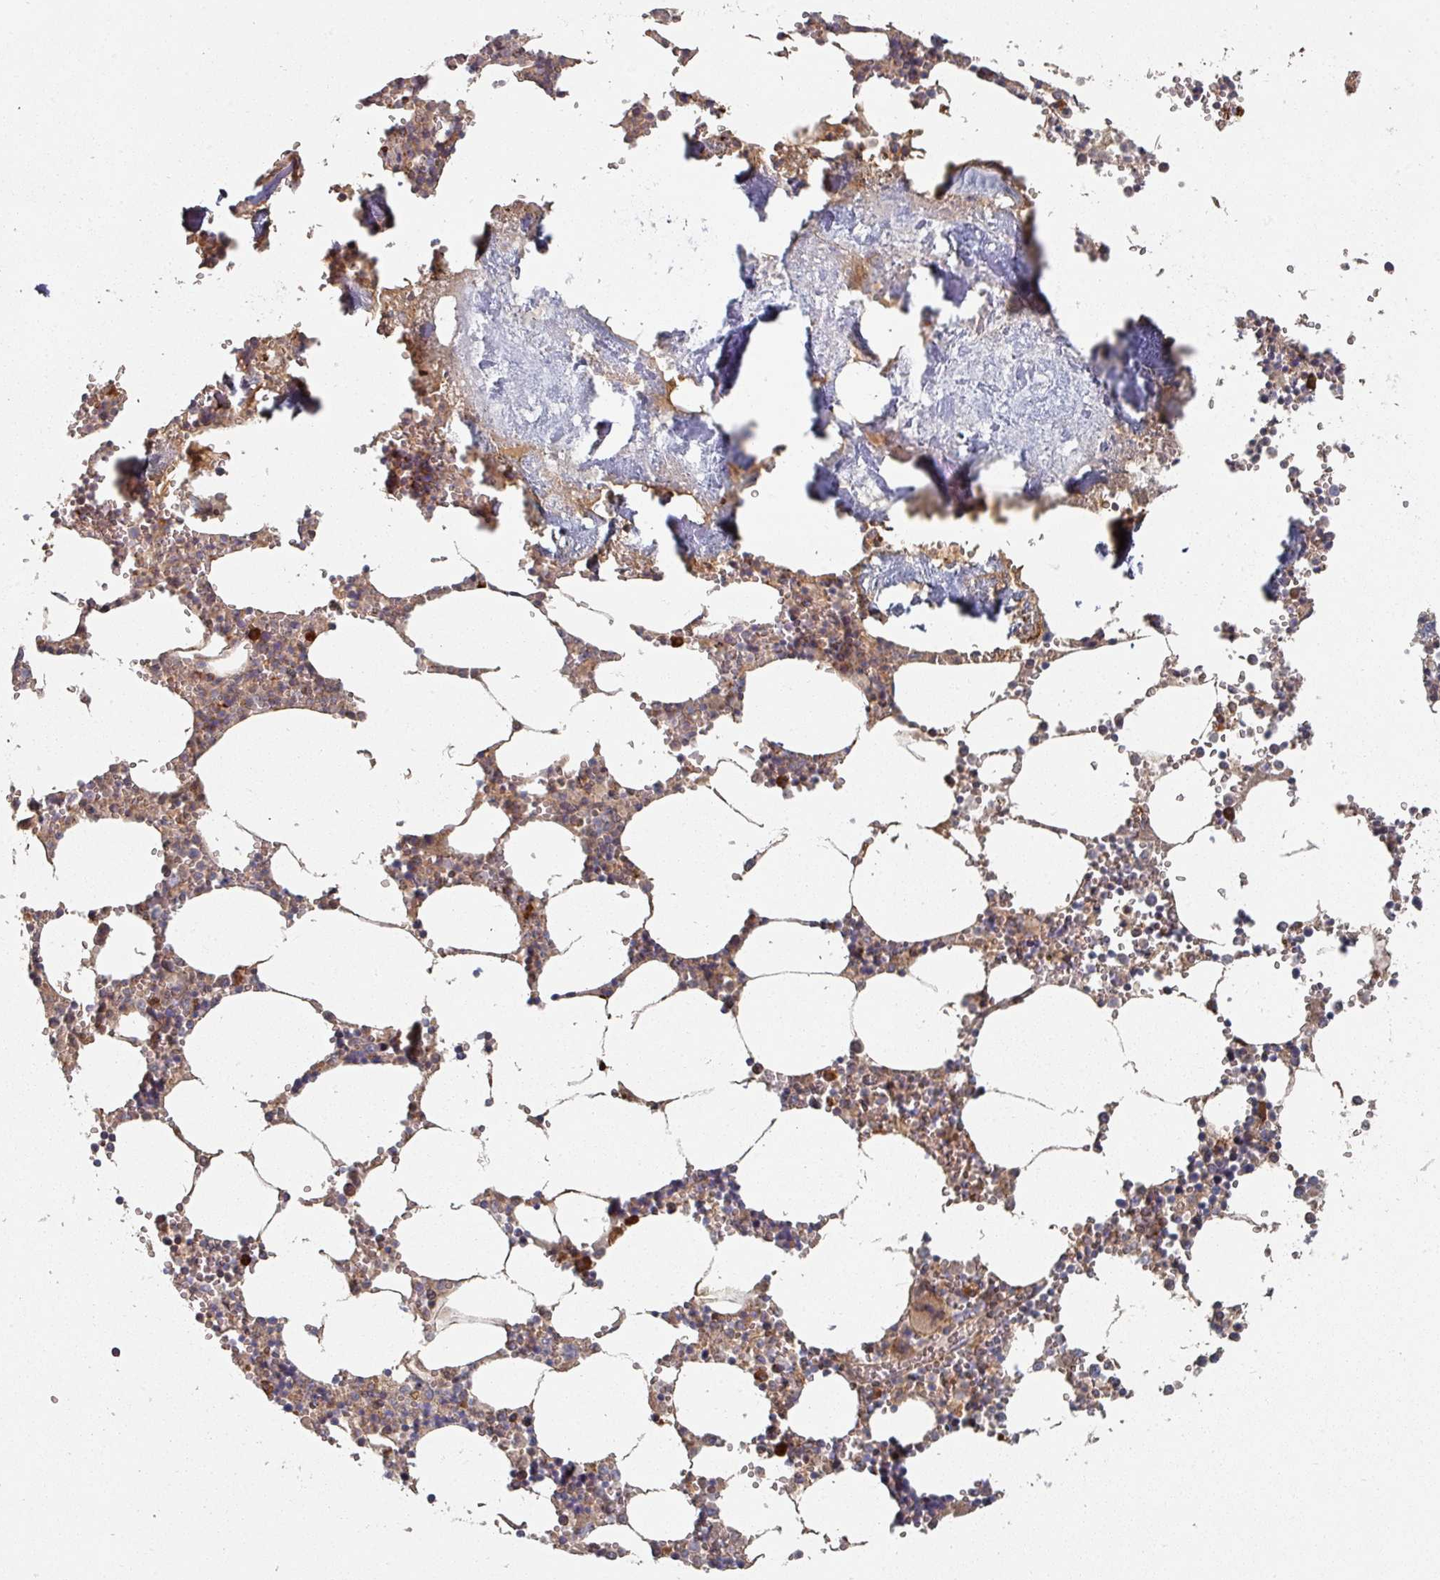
{"staining": {"intensity": "moderate", "quantity": "25%-75%", "location": "cytoplasmic/membranous"}, "tissue": "bone marrow", "cell_type": "Hematopoietic cells", "image_type": "normal", "snomed": [{"axis": "morphology", "description": "Normal tissue, NOS"}, {"axis": "topography", "description": "Bone marrow"}], "caption": "DAB immunohistochemical staining of unremarkable human bone marrow reveals moderate cytoplasmic/membranous protein staining in about 25%-75% of hematopoietic cells. Nuclei are stained in blue.", "gene": "ENSG00000249773", "patient": {"sex": "male", "age": 54}}